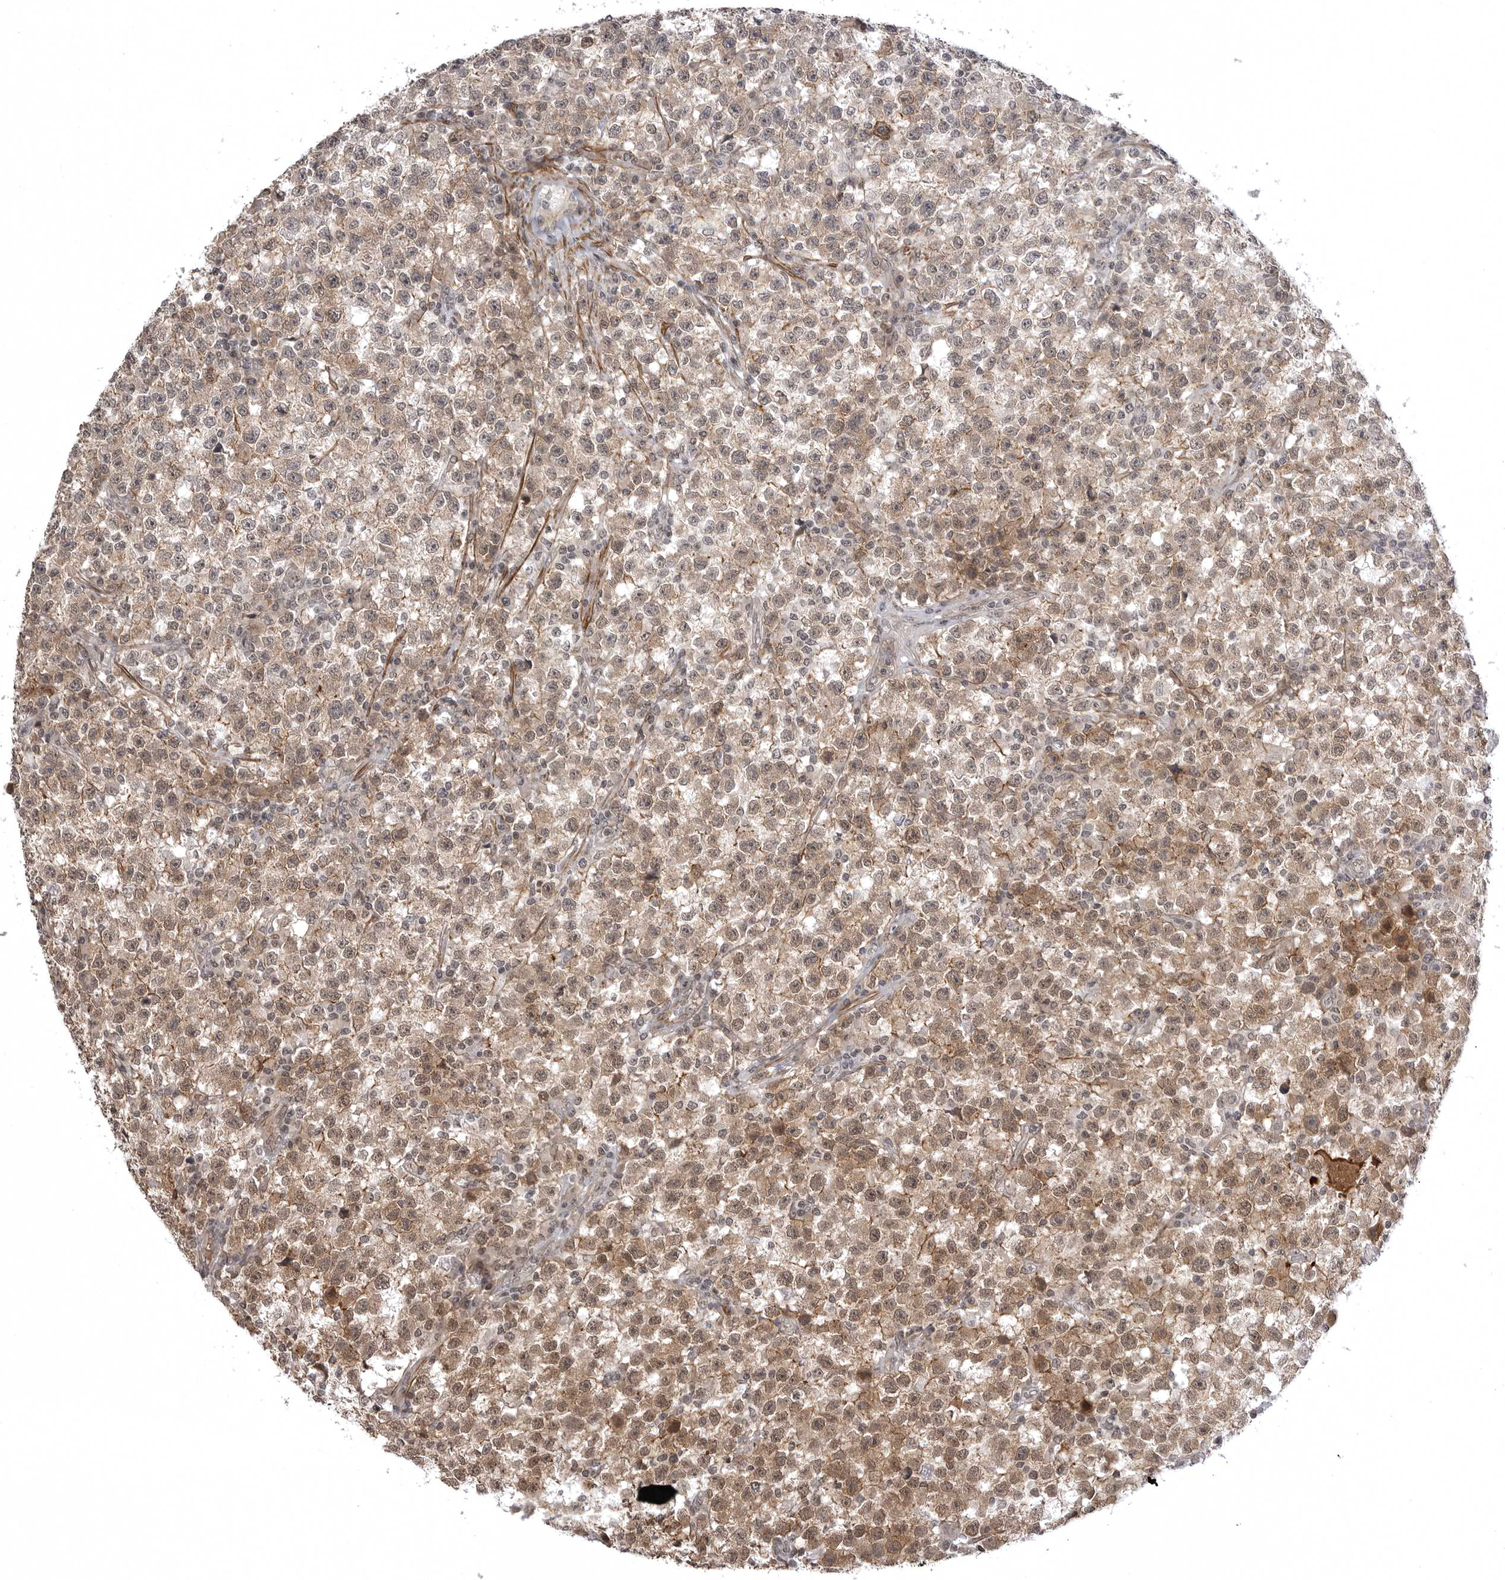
{"staining": {"intensity": "moderate", "quantity": ">75%", "location": "cytoplasmic/membranous,nuclear"}, "tissue": "testis cancer", "cell_type": "Tumor cells", "image_type": "cancer", "snomed": [{"axis": "morphology", "description": "Seminoma, NOS"}, {"axis": "topography", "description": "Testis"}], "caption": "IHC of testis cancer shows medium levels of moderate cytoplasmic/membranous and nuclear positivity in approximately >75% of tumor cells.", "gene": "SORBS1", "patient": {"sex": "male", "age": 22}}